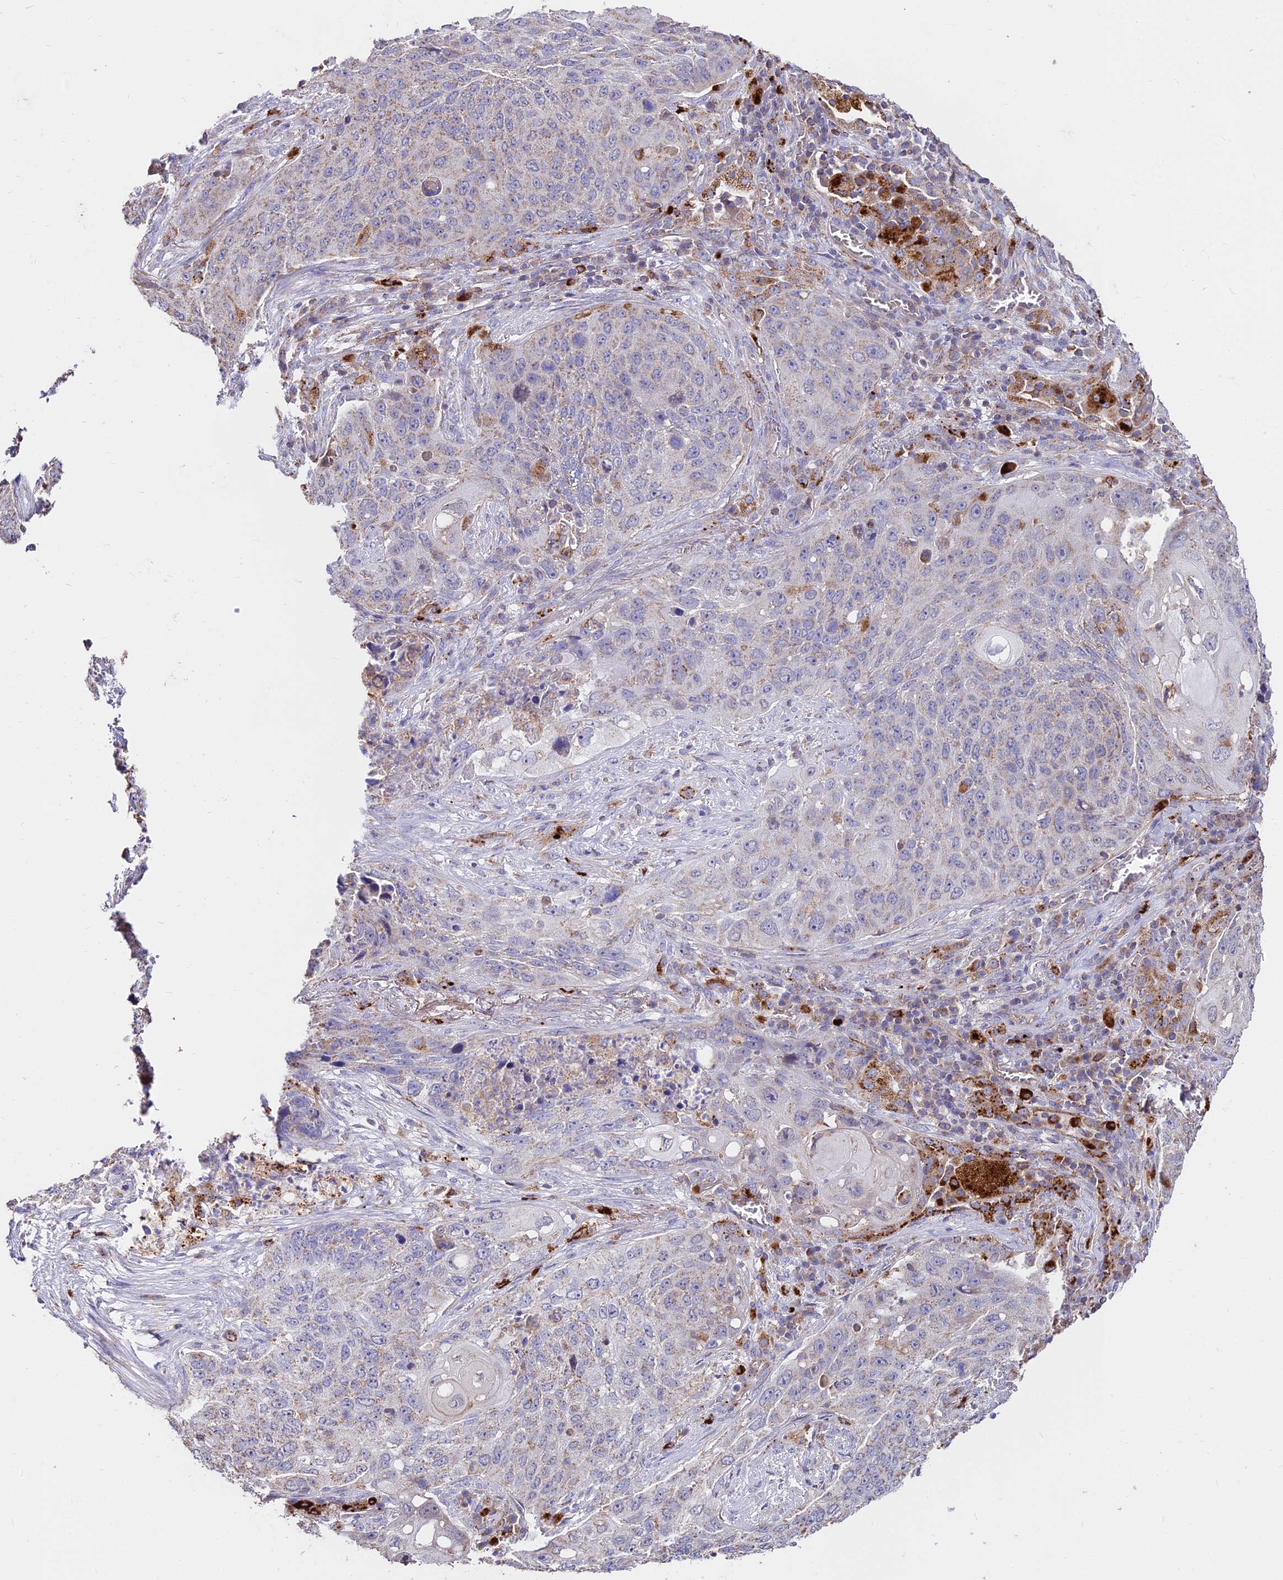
{"staining": {"intensity": "weak", "quantity": "<25%", "location": "cytoplasmic/membranous"}, "tissue": "lung cancer", "cell_type": "Tumor cells", "image_type": "cancer", "snomed": [{"axis": "morphology", "description": "Squamous cell carcinoma, NOS"}, {"axis": "topography", "description": "Lung"}], "caption": "High power microscopy image of an IHC micrograph of squamous cell carcinoma (lung), revealing no significant expression in tumor cells.", "gene": "PNLIPRP3", "patient": {"sex": "female", "age": 63}}